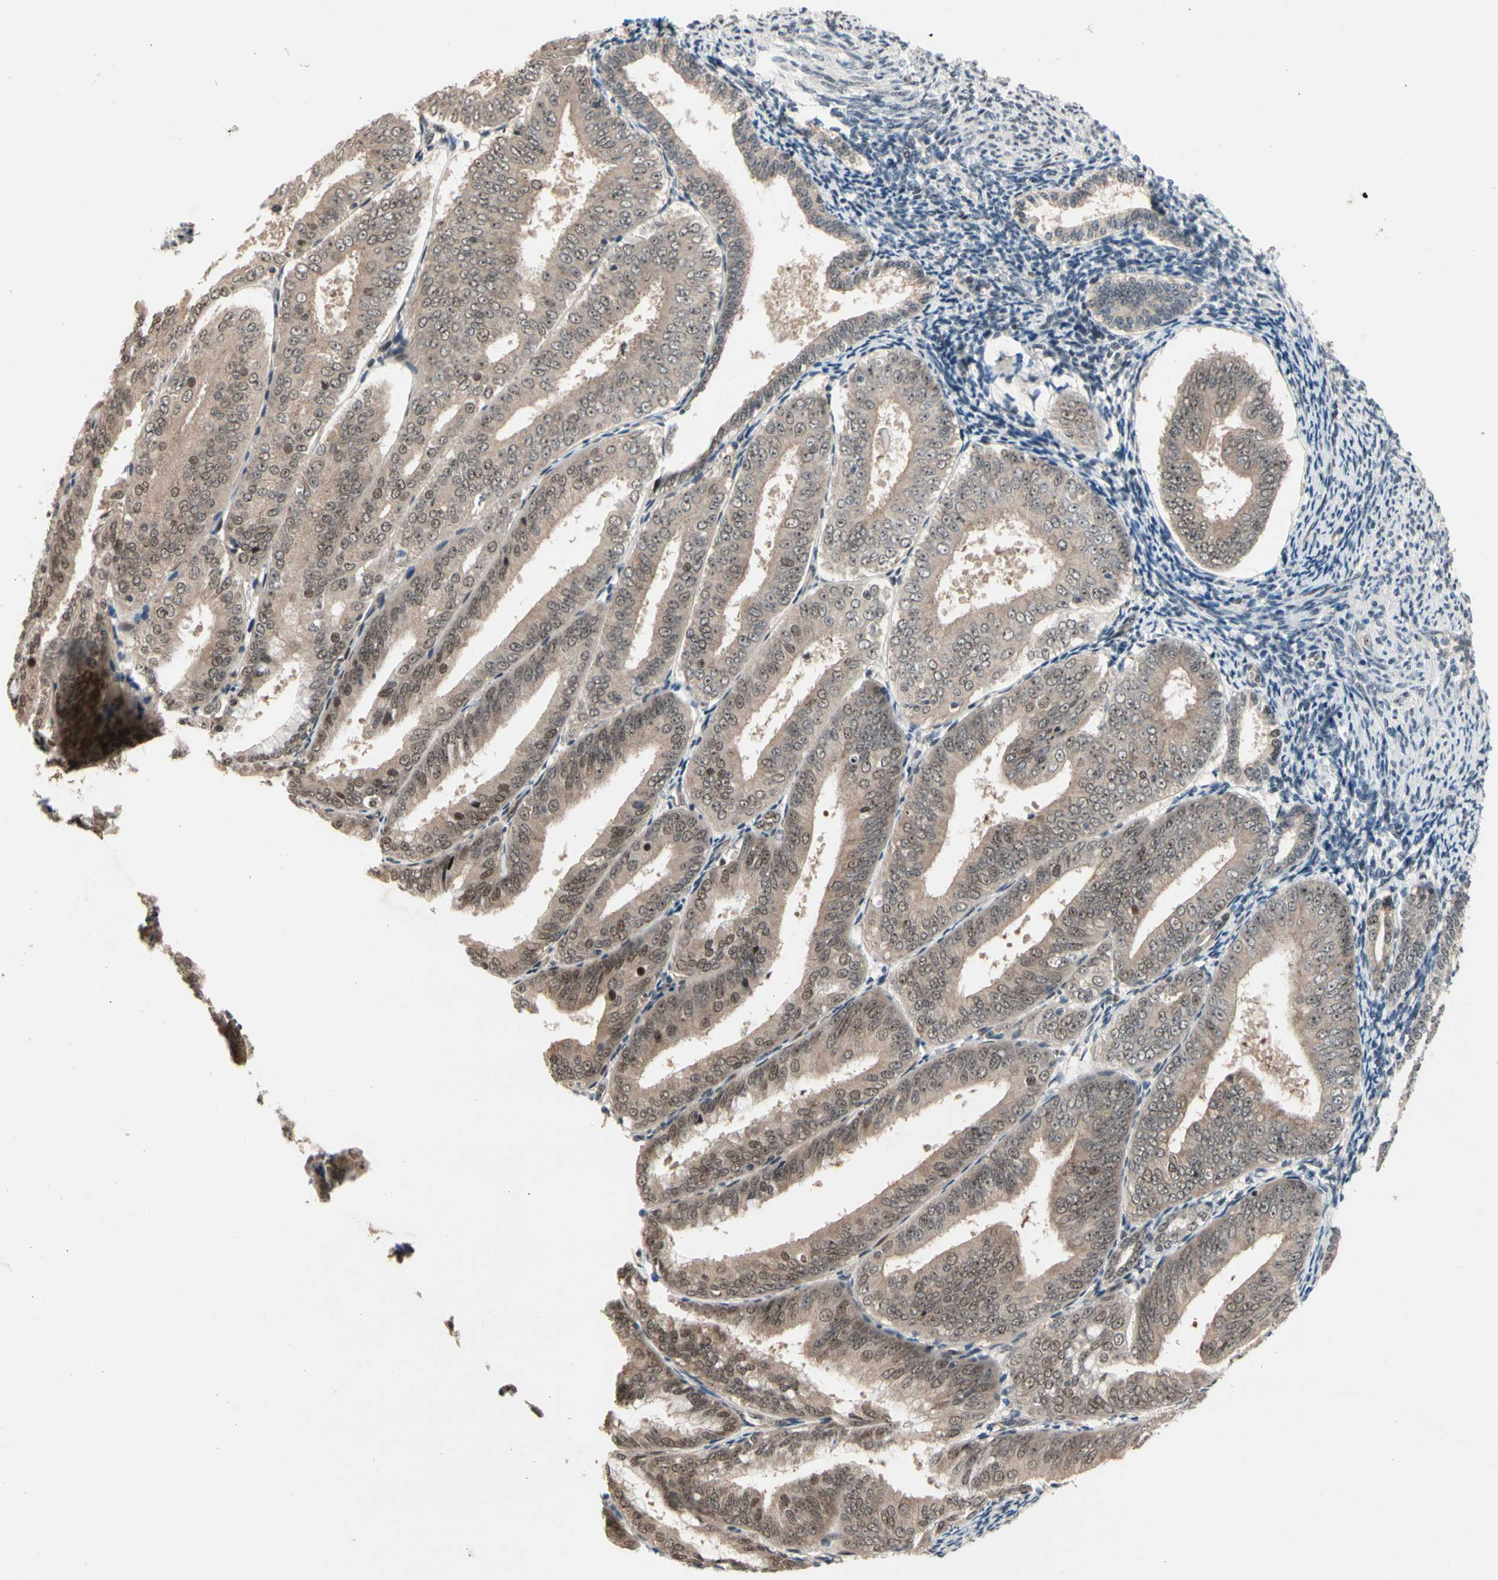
{"staining": {"intensity": "weak", "quantity": ">75%", "location": "cytoplasmic/membranous,nuclear"}, "tissue": "endometrial cancer", "cell_type": "Tumor cells", "image_type": "cancer", "snomed": [{"axis": "morphology", "description": "Adenocarcinoma, NOS"}, {"axis": "topography", "description": "Endometrium"}], "caption": "Protein staining of endometrial cancer (adenocarcinoma) tissue displays weak cytoplasmic/membranous and nuclear expression in about >75% of tumor cells. The staining was performed using DAB, with brown indicating positive protein expression. Nuclei are stained blue with hematoxylin.", "gene": "NGEF", "patient": {"sex": "female", "age": 63}}